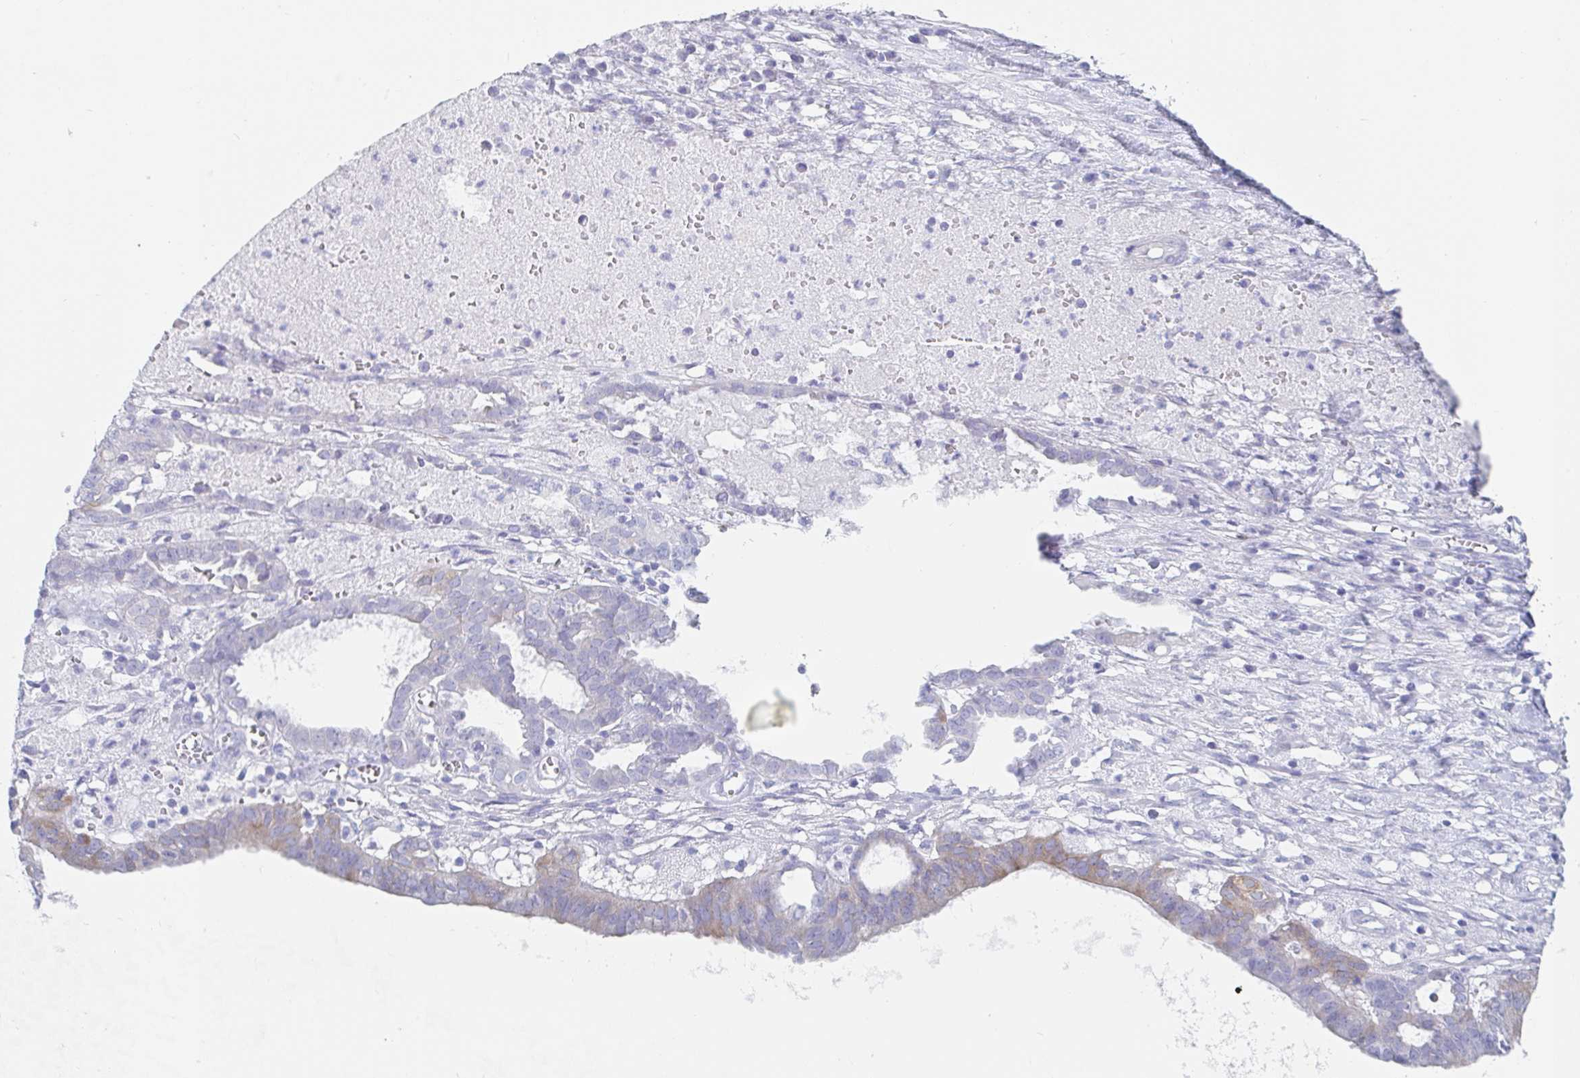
{"staining": {"intensity": "weak", "quantity": "<25%", "location": "cytoplasmic/membranous"}, "tissue": "ovarian cancer", "cell_type": "Tumor cells", "image_type": "cancer", "snomed": [{"axis": "morphology", "description": "Carcinoma, endometroid"}, {"axis": "topography", "description": "Ovary"}], "caption": "Endometroid carcinoma (ovarian) stained for a protein using IHC exhibits no positivity tumor cells.", "gene": "PACSIN1", "patient": {"sex": "female", "age": 64}}